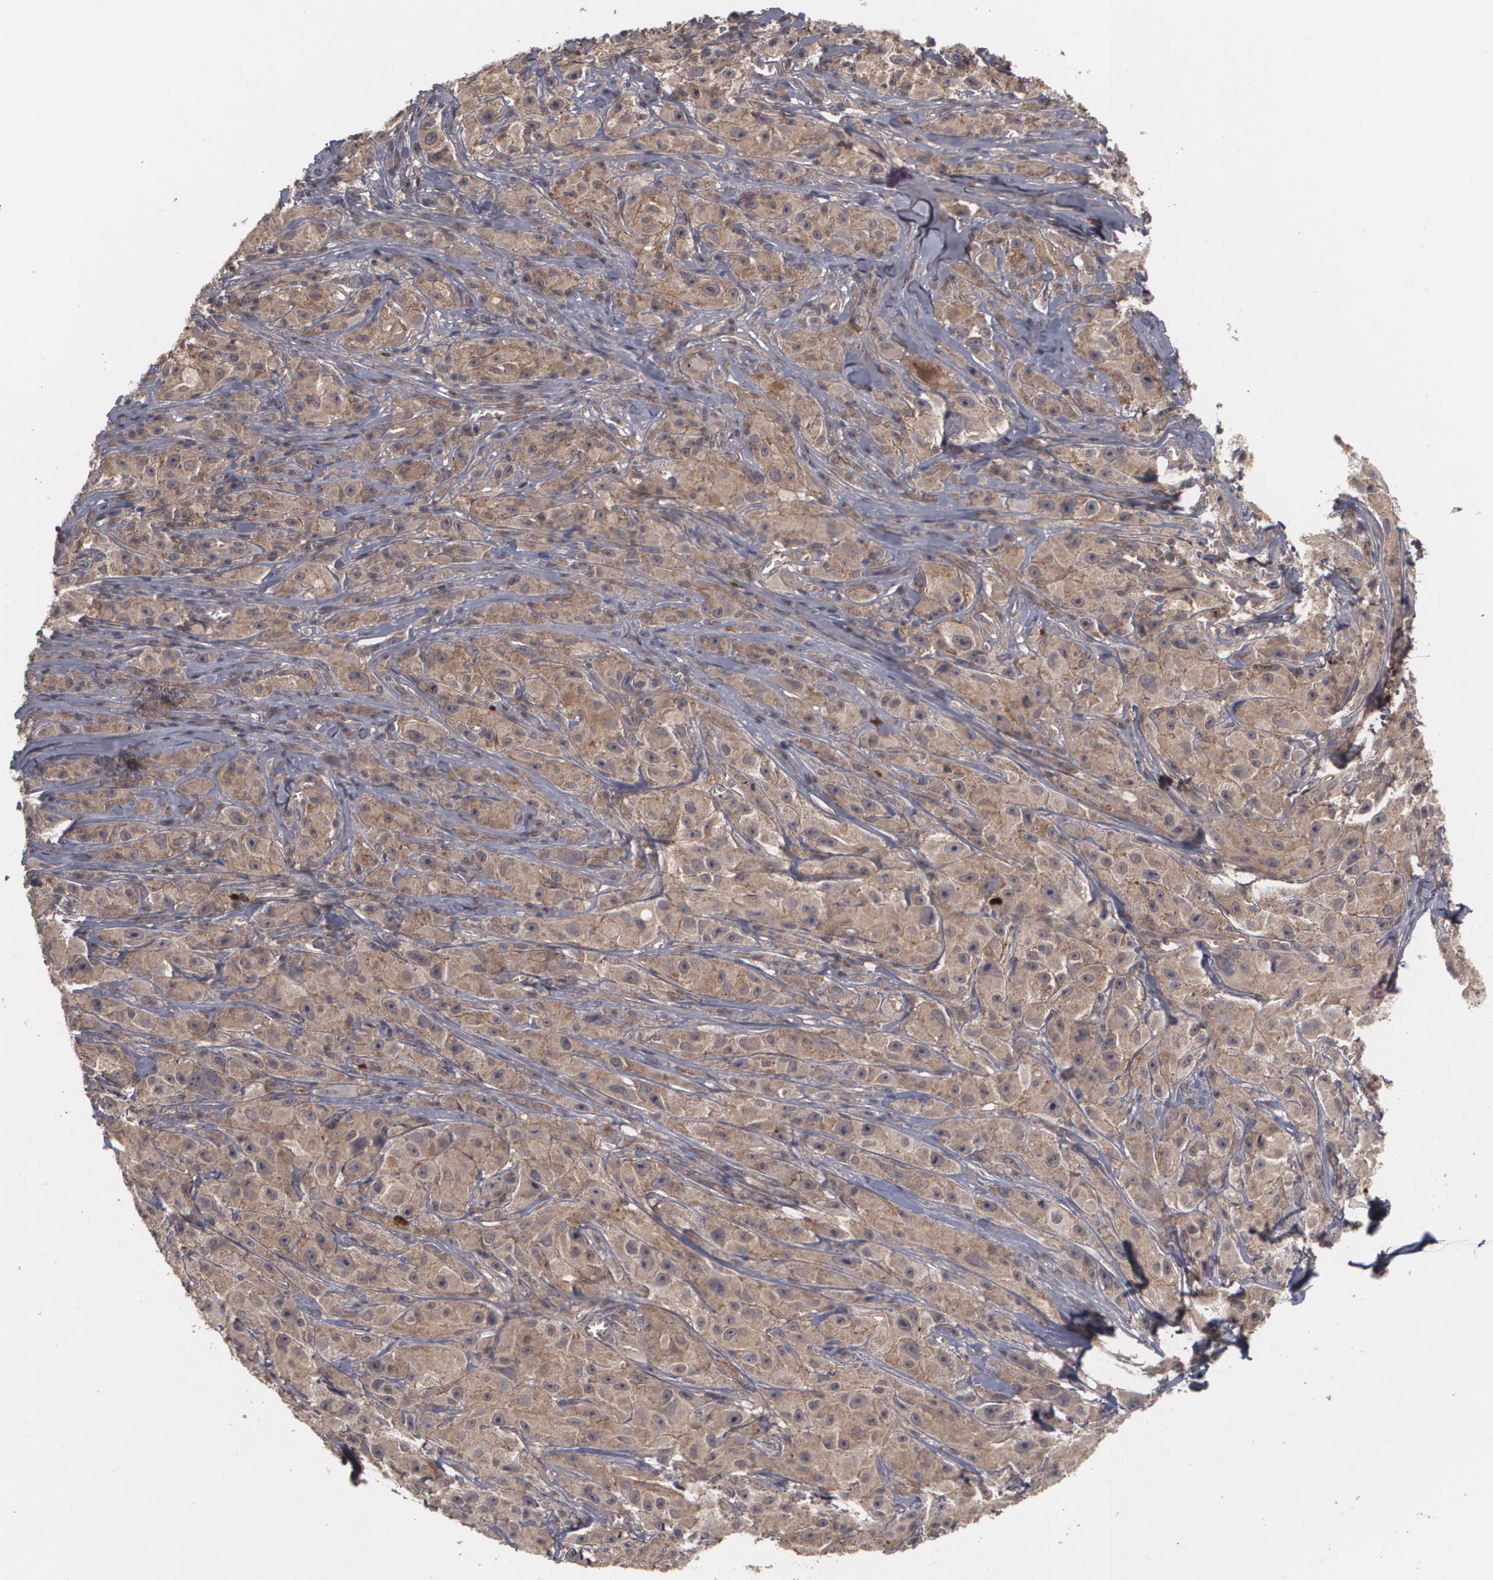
{"staining": {"intensity": "moderate", "quantity": ">75%", "location": "cytoplasmic/membranous"}, "tissue": "melanoma", "cell_type": "Tumor cells", "image_type": "cancer", "snomed": [{"axis": "morphology", "description": "Malignant melanoma, NOS"}, {"axis": "topography", "description": "Skin"}], "caption": "This is an image of immunohistochemistry (IHC) staining of malignant melanoma, which shows moderate expression in the cytoplasmic/membranous of tumor cells.", "gene": "ARF6", "patient": {"sex": "male", "age": 56}}